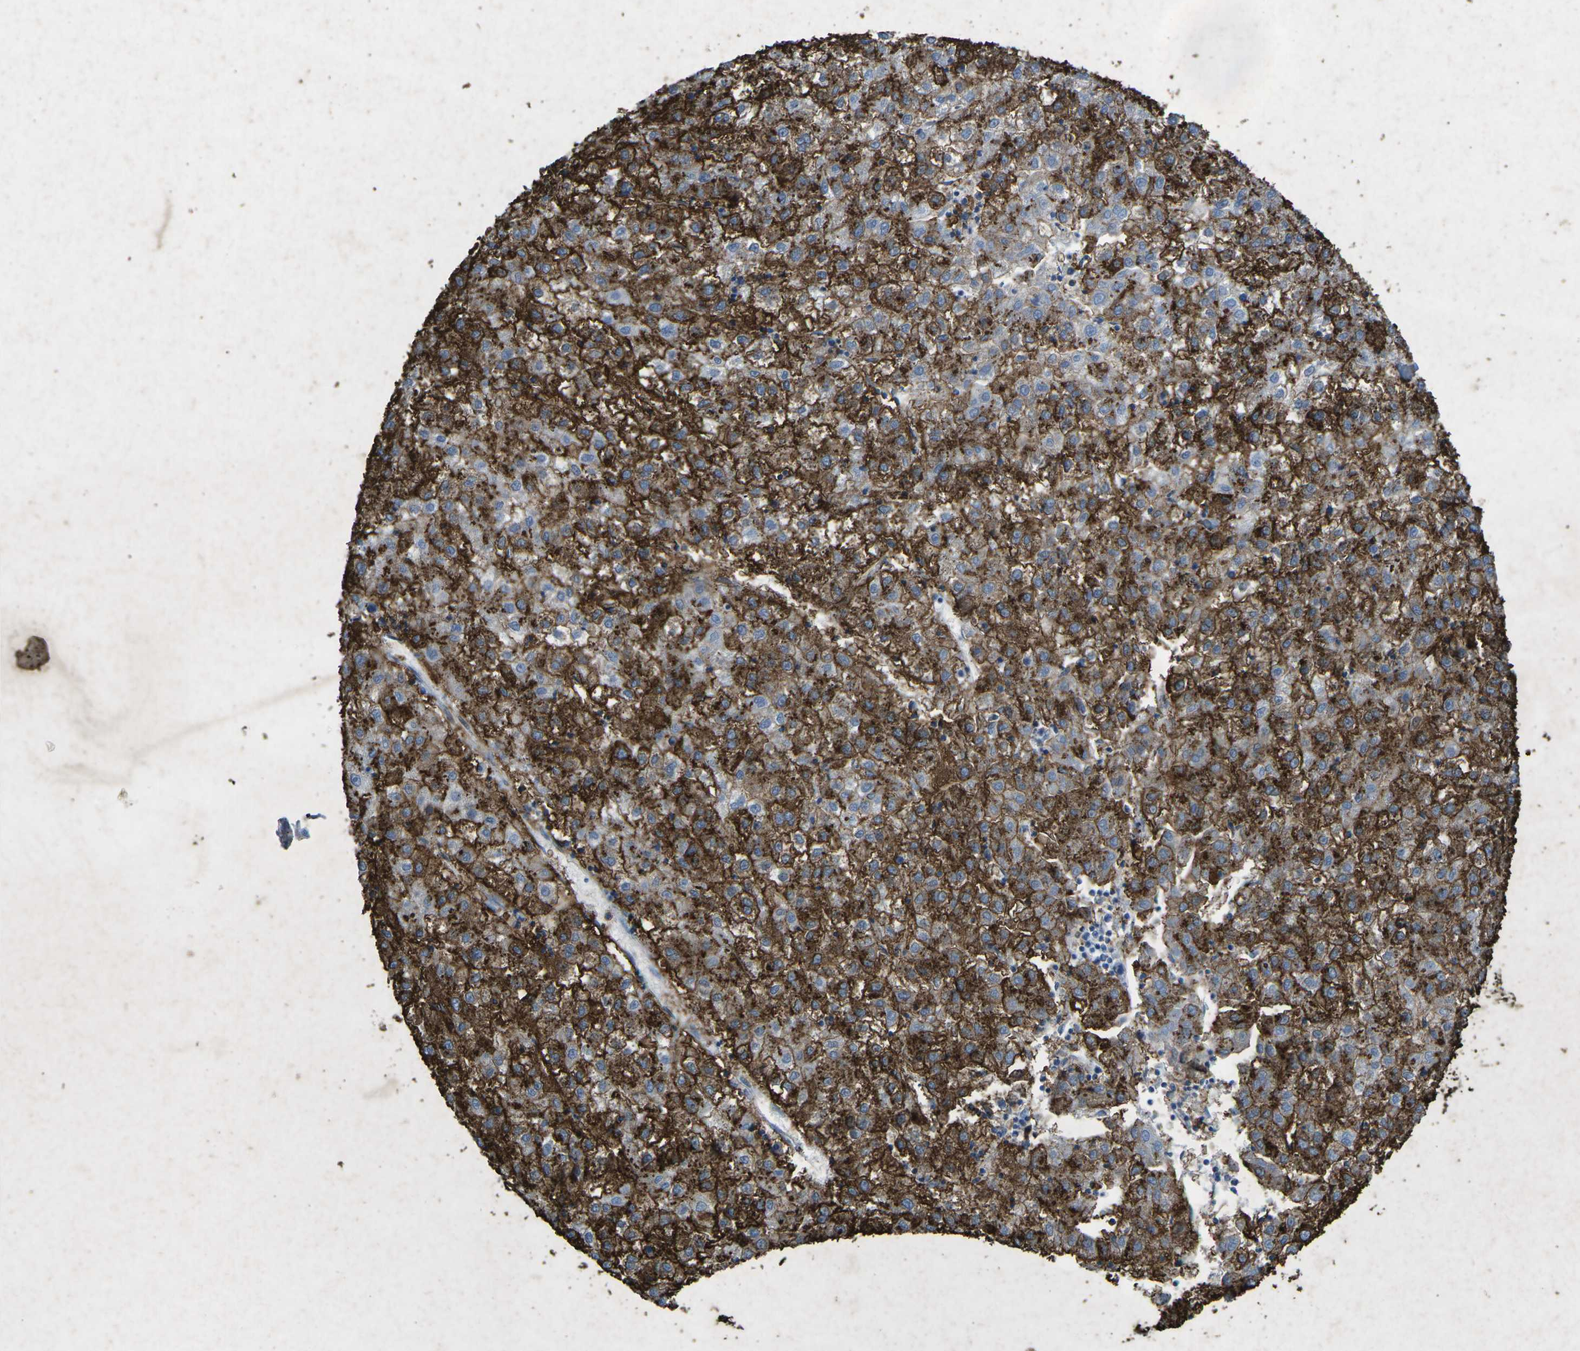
{"staining": {"intensity": "strong", "quantity": ">75%", "location": "cytoplasmic/membranous"}, "tissue": "liver cancer", "cell_type": "Tumor cells", "image_type": "cancer", "snomed": [{"axis": "morphology", "description": "Carcinoma, Hepatocellular, NOS"}, {"axis": "topography", "description": "Liver"}], "caption": "This is a micrograph of immunohistochemistry (IHC) staining of hepatocellular carcinoma (liver), which shows strong staining in the cytoplasmic/membranous of tumor cells.", "gene": "CTAGE1", "patient": {"sex": "male", "age": 72}}